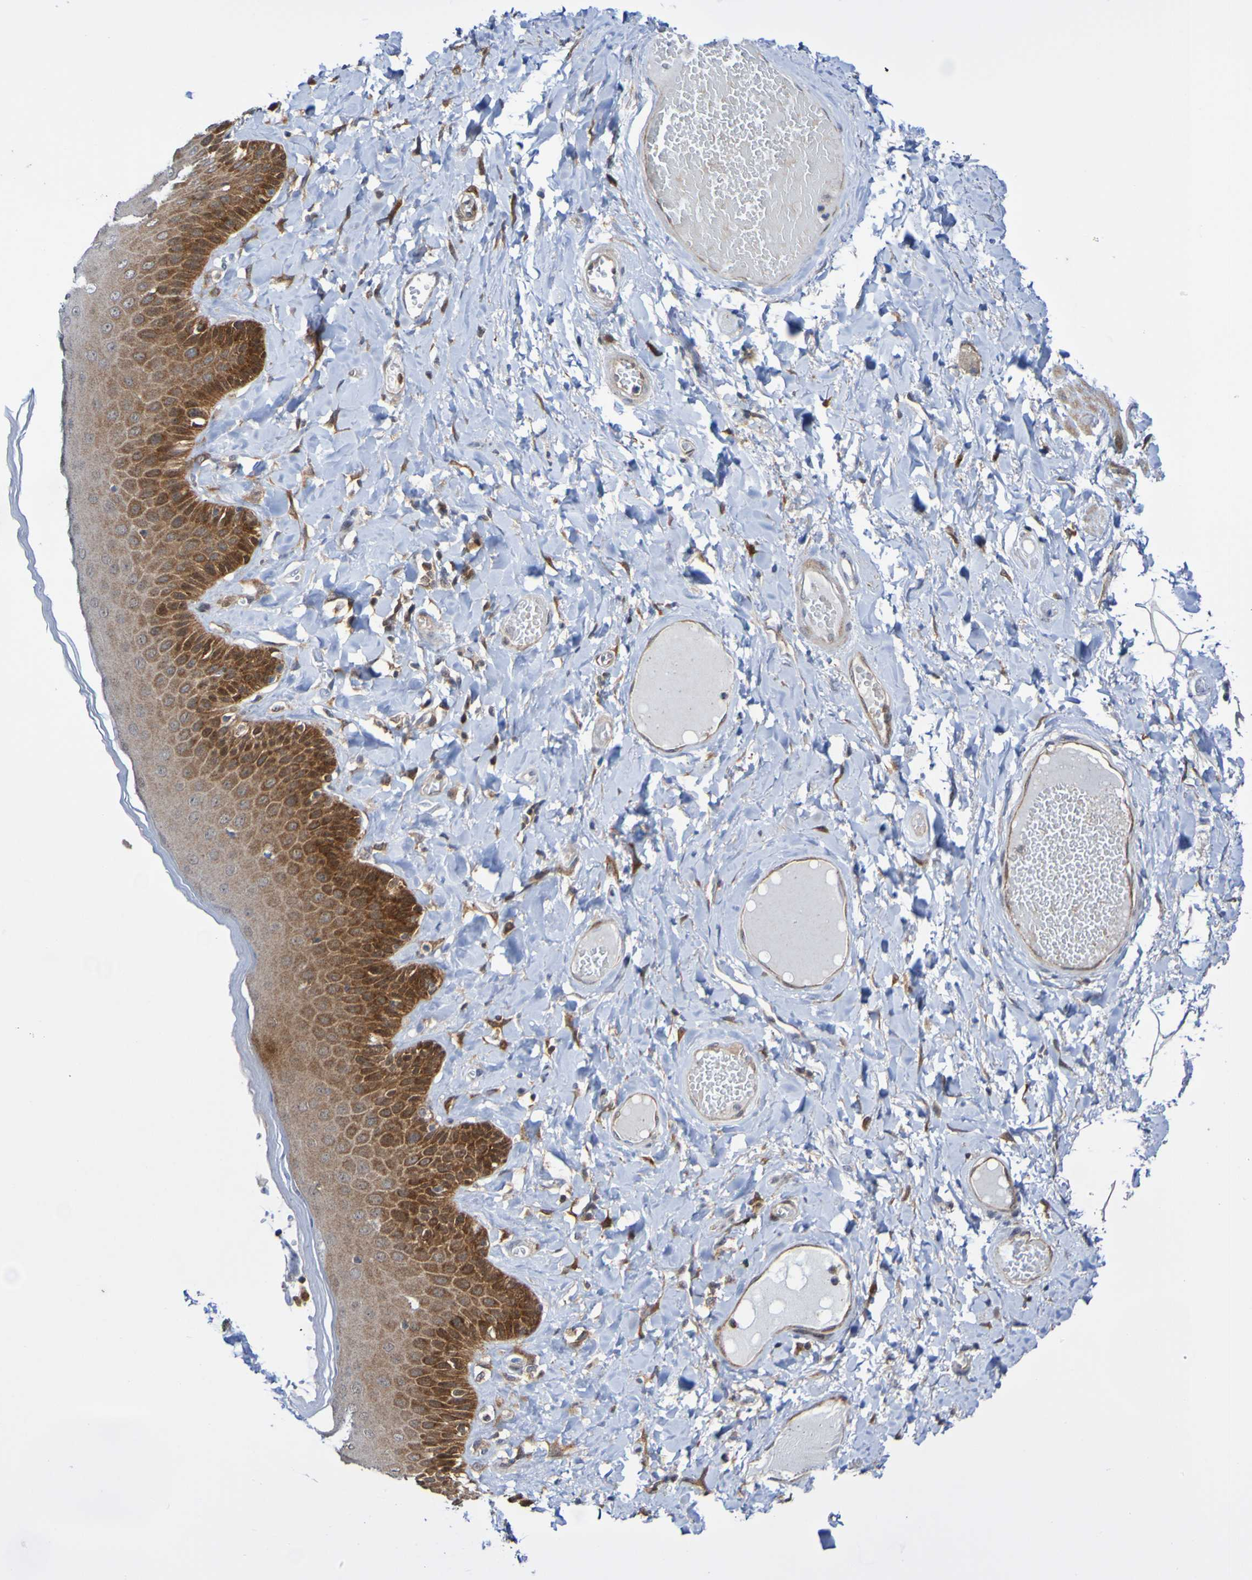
{"staining": {"intensity": "strong", "quantity": ">75%", "location": "cytoplasmic/membranous"}, "tissue": "skin", "cell_type": "Epidermal cells", "image_type": "normal", "snomed": [{"axis": "morphology", "description": "Normal tissue, NOS"}, {"axis": "topography", "description": "Anal"}], "caption": "Epidermal cells reveal high levels of strong cytoplasmic/membranous expression in approximately >75% of cells in normal skin. Using DAB (brown) and hematoxylin (blue) stains, captured at high magnification using brightfield microscopy.", "gene": "ATIC", "patient": {"sex": "male", "age": 69}}